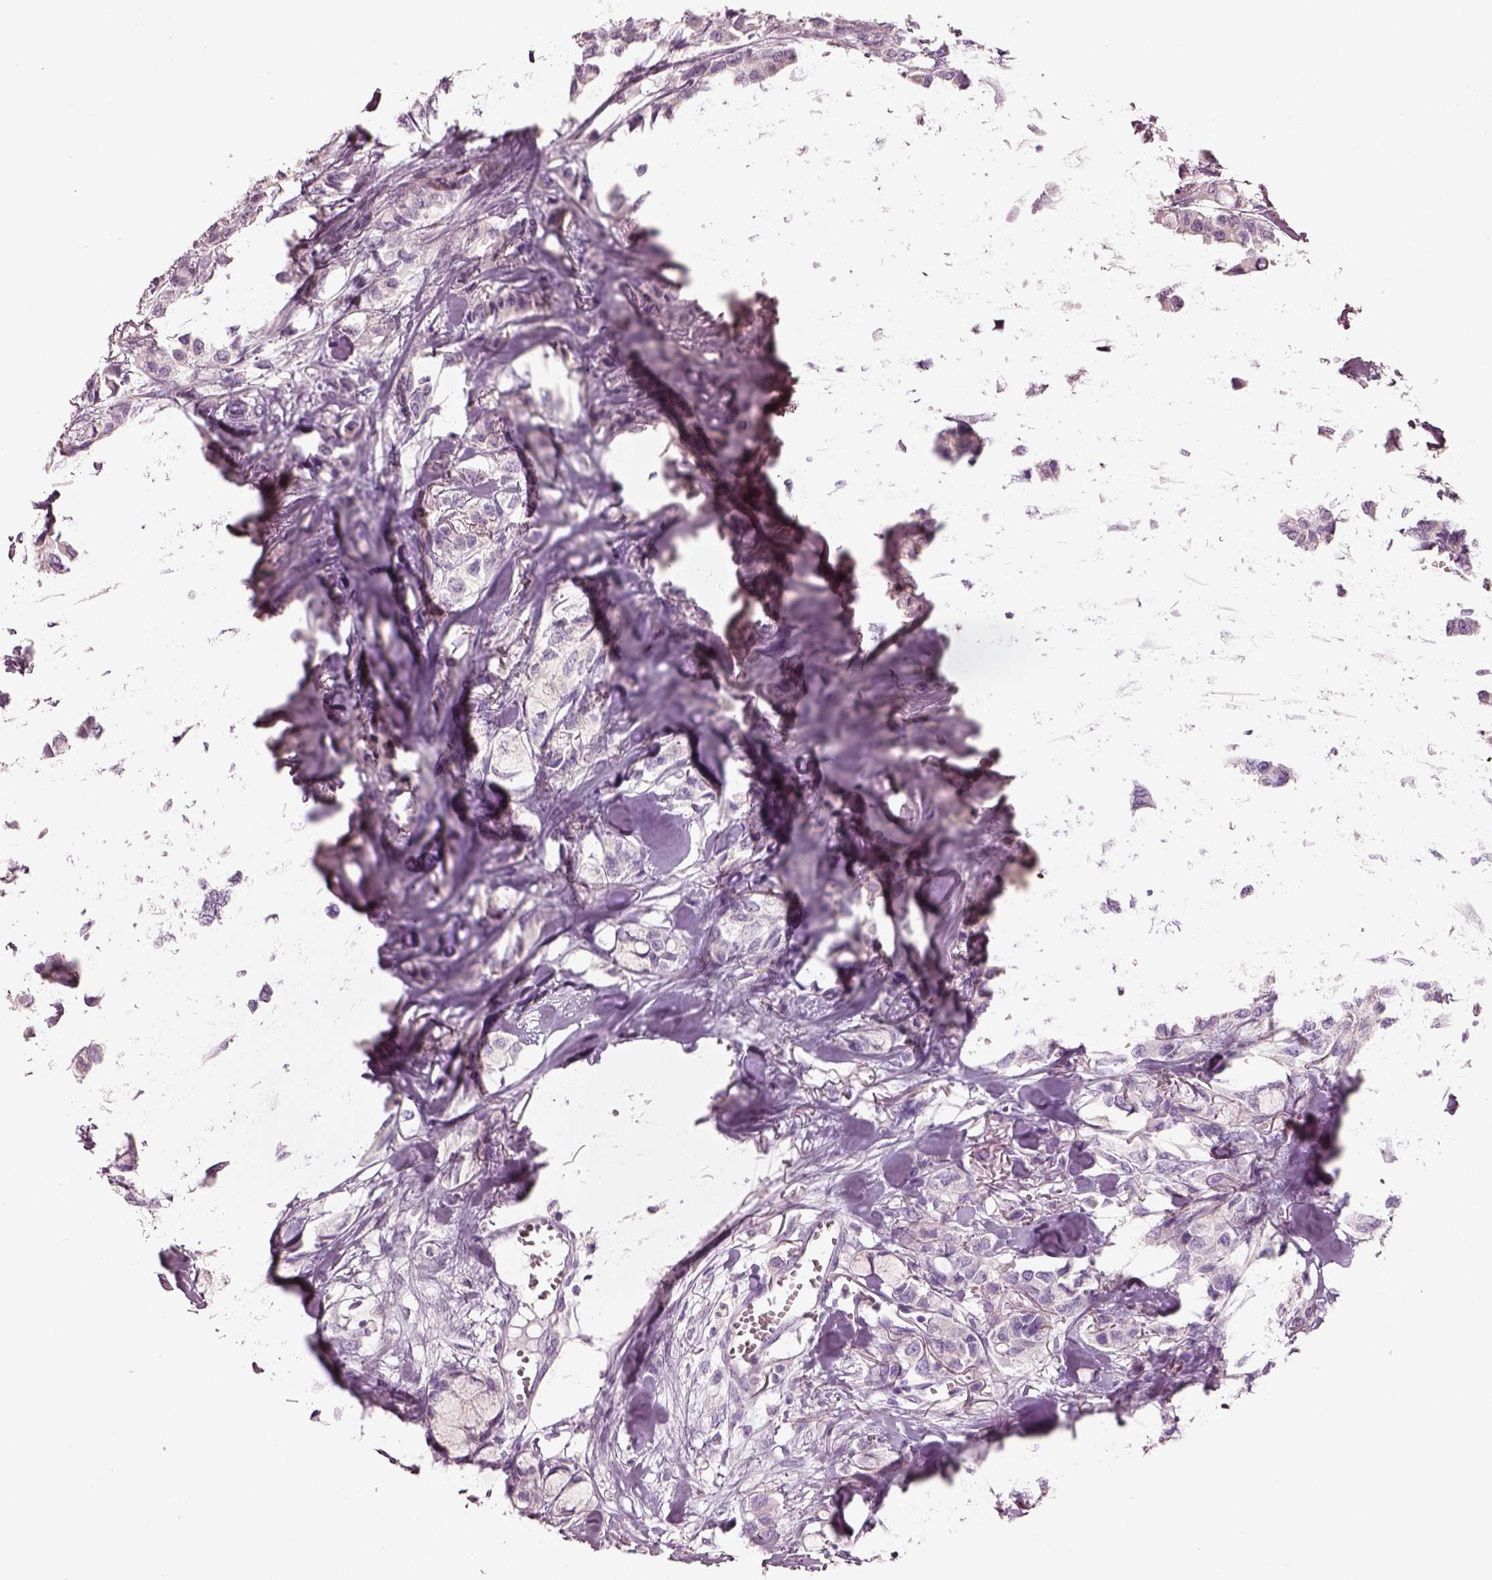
{"staining": {"intensity": "negative", "quantity": "none", "location": "none"}, "tissue": "breast cancer", "cell_type": "Tumor cells", "image_type": "cancer", "snomed": [{"axis": "morphology", "description": "Duct carcinoma"}, {"axis": "topography", "description": "Breast"}], "caption": "A high-resolution histopathology image shows immunohistochemistry staining of invasive ductal carcinoma (breast), which demonstrates no significant positivity in tumor cells. (Brightfield microscopy of DAB immunohistochemistry (IHC) at high magnification).", "gene": "ELSPBP1", "patient": {"sex": "female", "age": 85}}